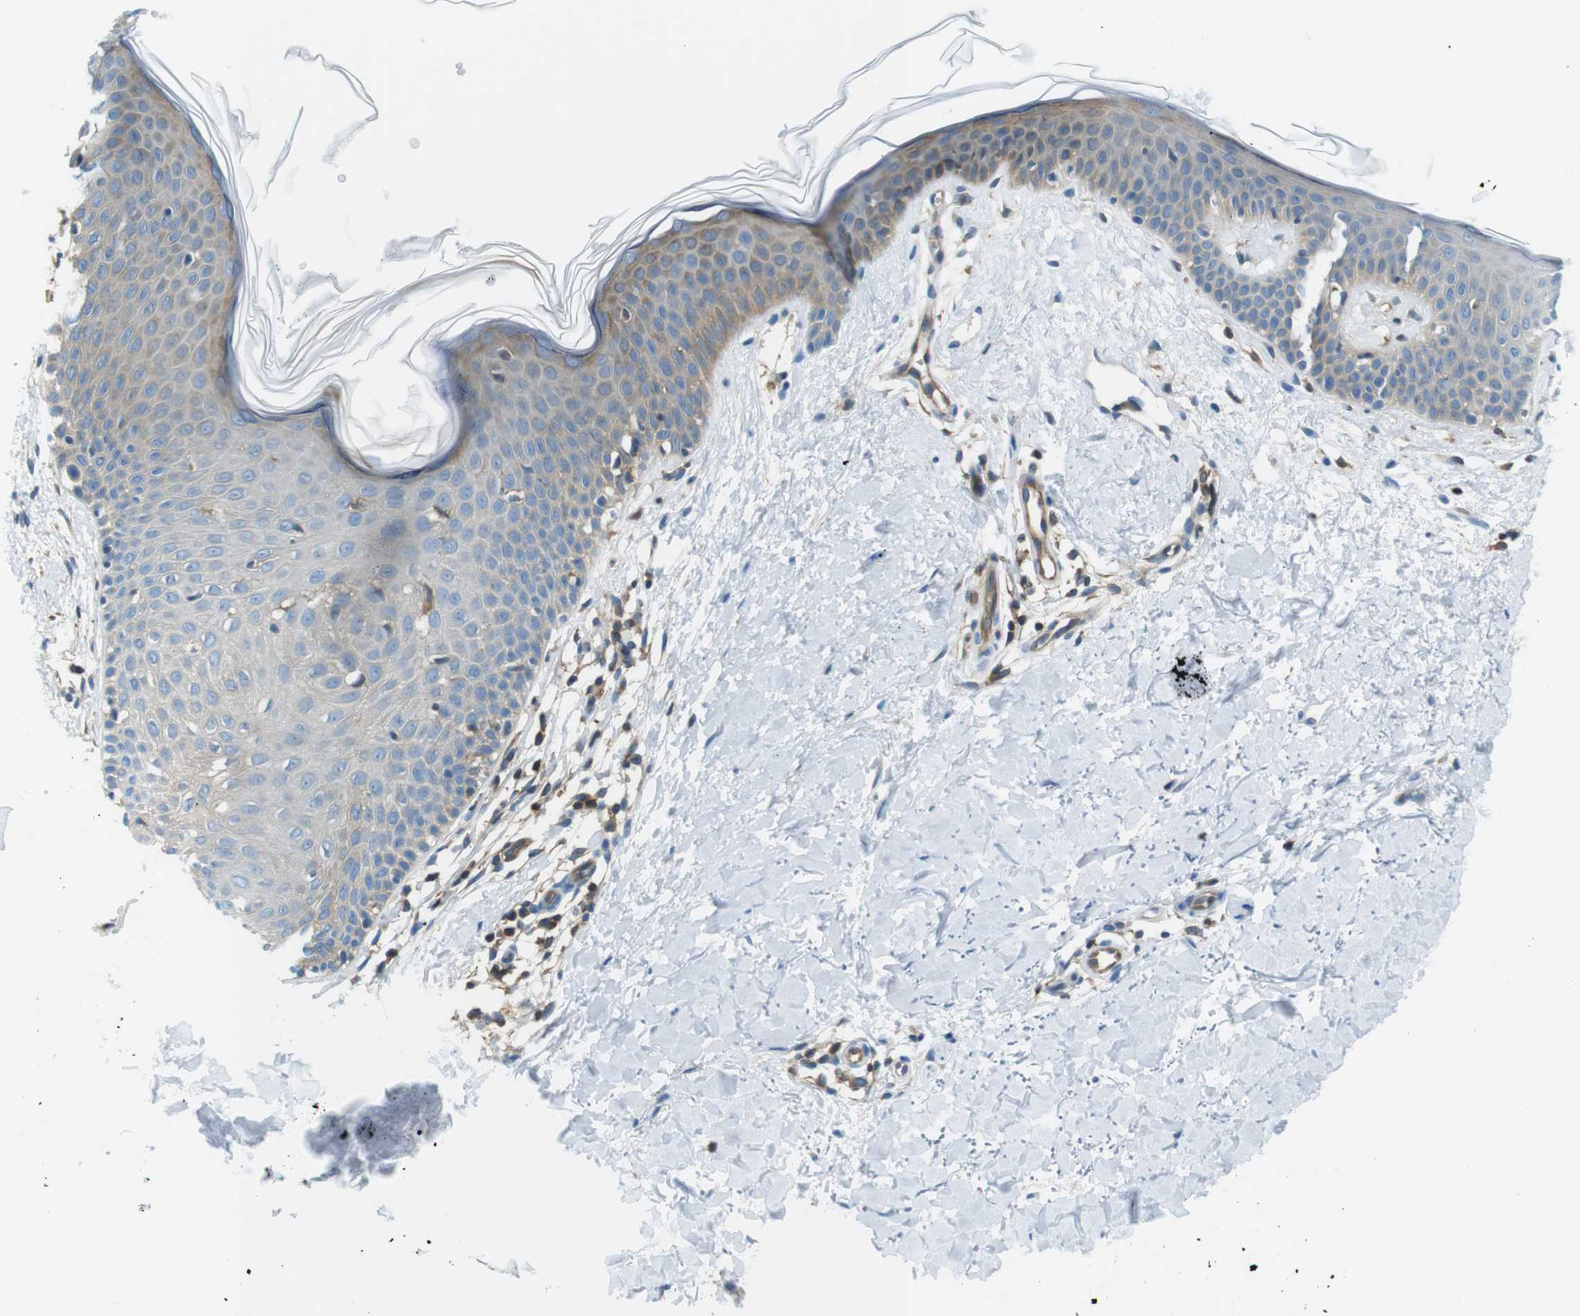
{"staining": {"intensity": "negative", "quantity": "none", "location": "none"}, "tissue": "skin", "cell_type": "Fibroblasts", "image_type": "normal", "snomed": [{"axis": "morphology", "description": "Normal tissue, NOS"}, {"axis": "topography", "description": "Skin"}], "caption": "A high-resolution photomicrograph shows immunohistochemistry (IHC) staining of unremarkable skin, which exhibits no significant staining in fibroblasts.", "gene": "TES", "patient": {"sex": "female", "age": 56}}